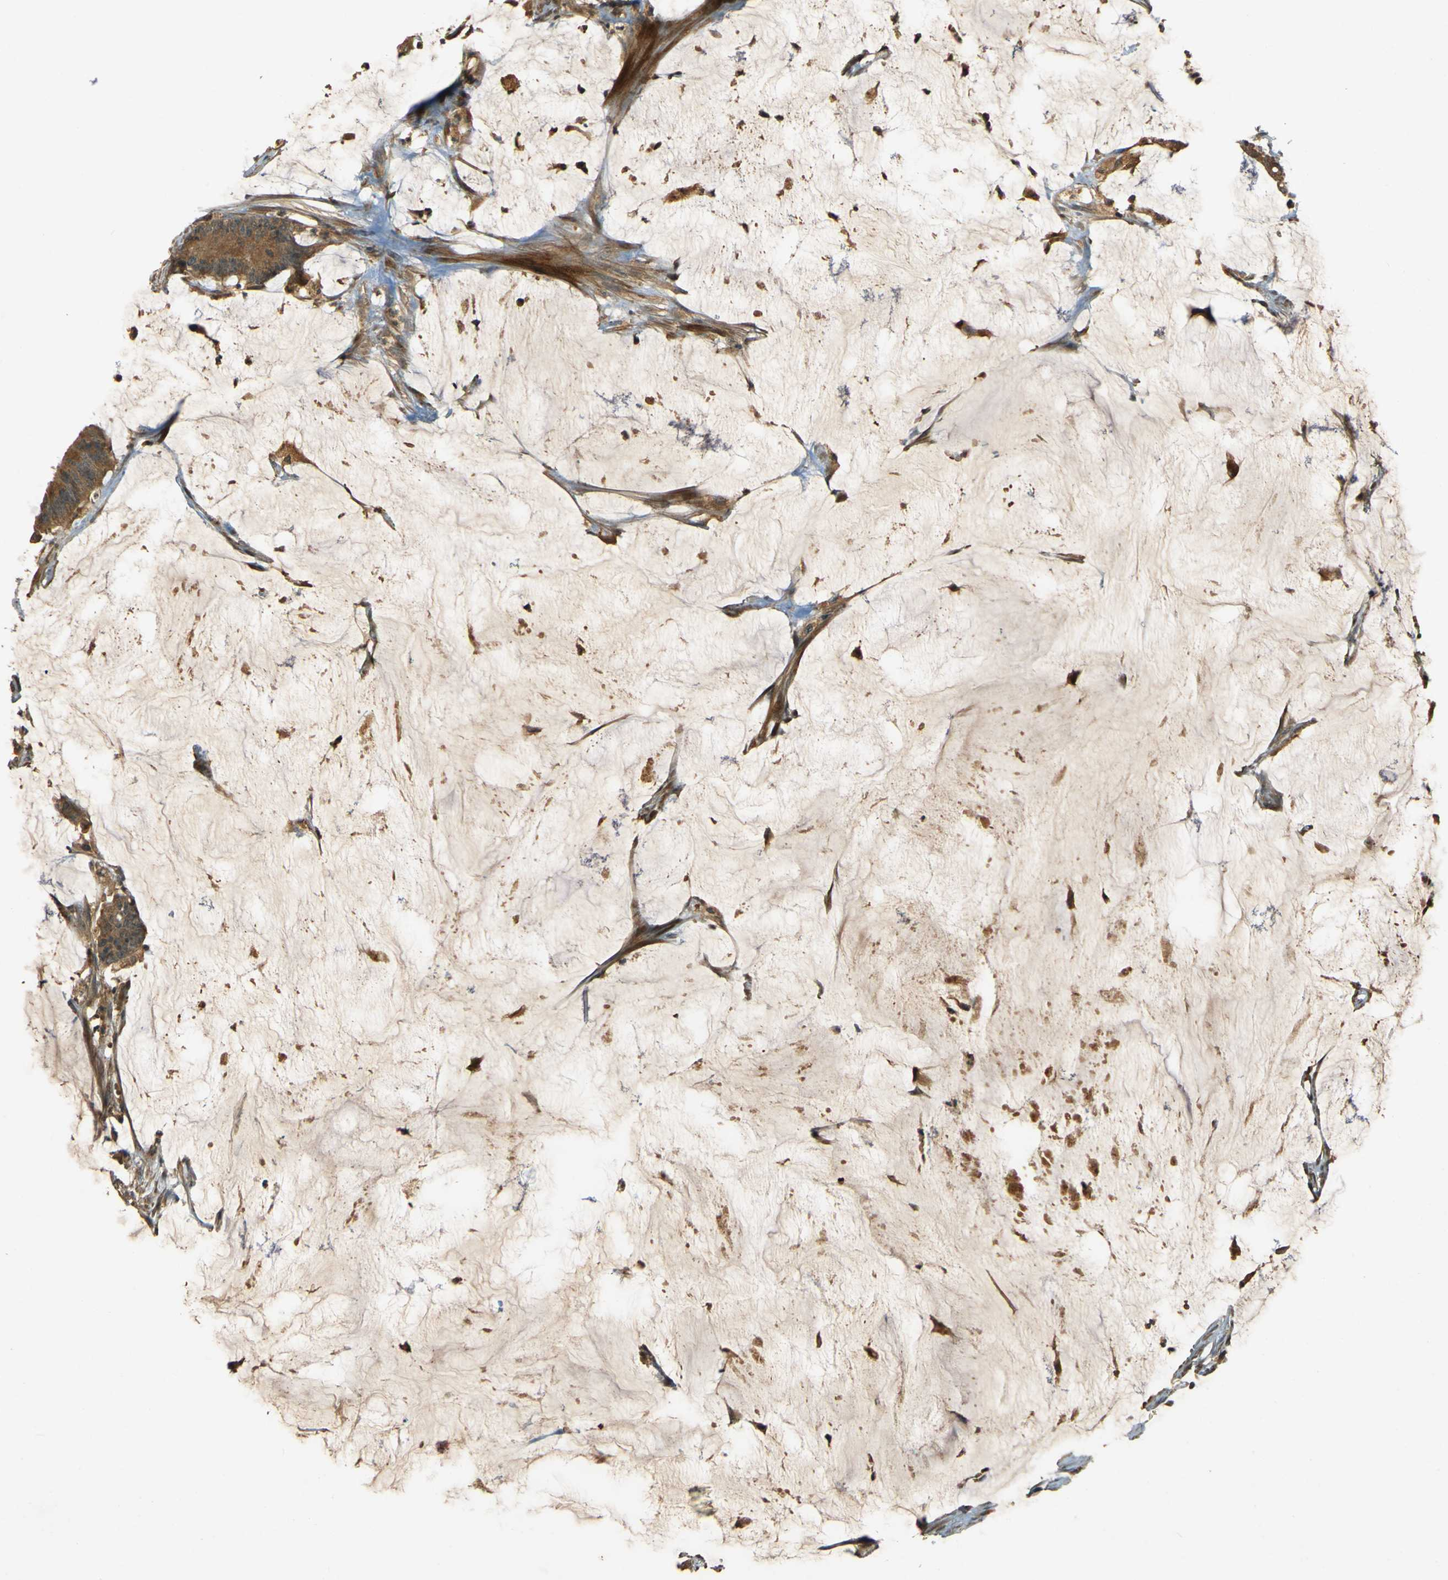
{"staining": {"intensity": "moderate", "quantity": ">75%", "location": "cytoplasmic/membranous"}, "tissue": "colorectal cancer", "cell_type": "Tumor cells", "image_type": "cancer", "snomed": [{"axis": "morphology", "description": "Adenocarcinoma, NOS"}, {"axis": "topography", "description": "Rectum"}], "caption": "This is a histology image of immunohistochemistry (IHC) staining of colorectal cancer, which shows moderate positivity in the cytoplasmic/membranous of tumor cells.", "gene": "MPDZ", "patient": {"sex": "female", "age": 66}}